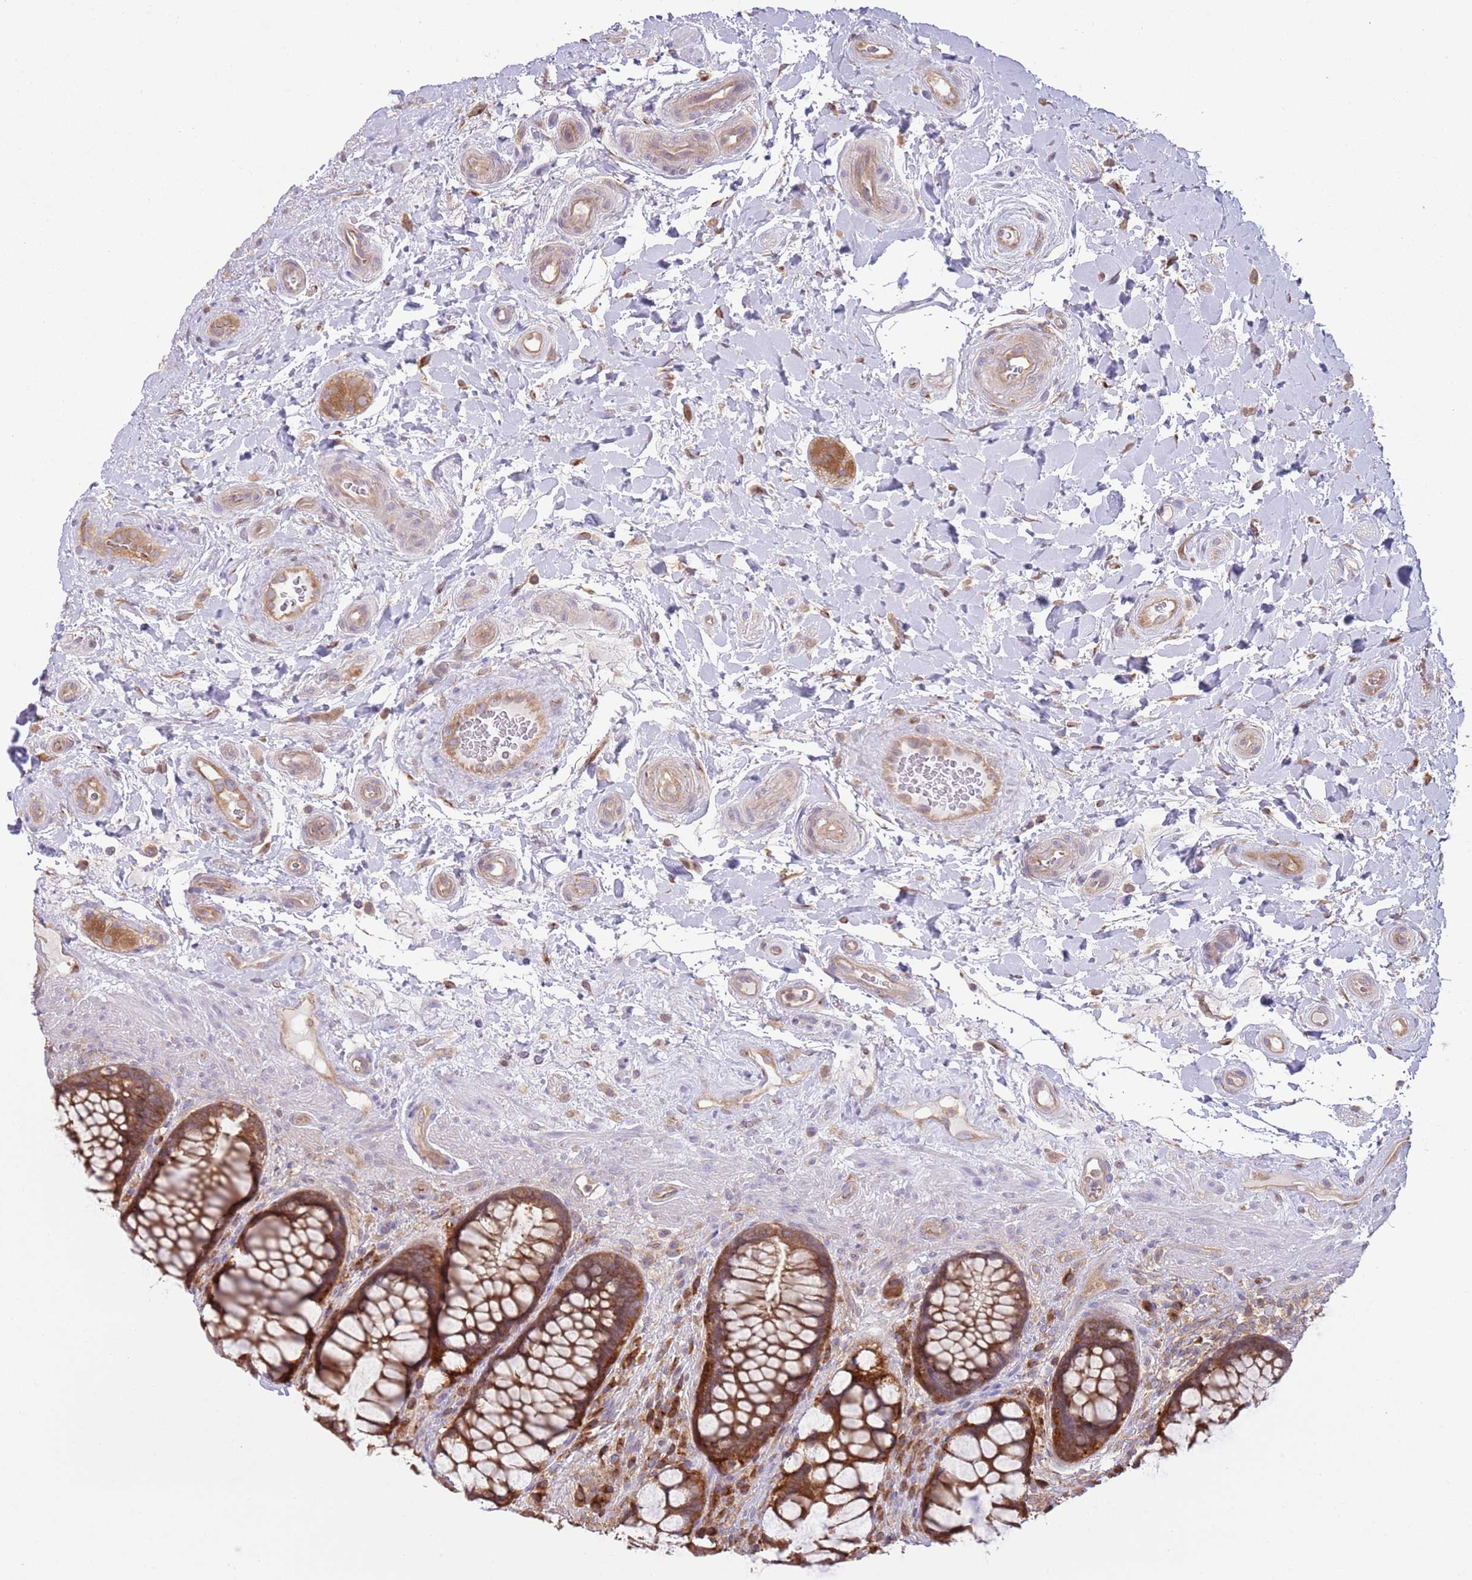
{"staining": {"intensity": "moderate", "quantity": ">75%", "location": "cytoplasmic/membranous"}, "tissue": "rectum", "cell_type": "Glandular cells", "image_type": "normal", "snomed": [{"axis": "morphology", "description": "Normal tissue, NOS"}, {"axis": "topography", "description": "Rectum"}], "caption": "Immunohistochemical staining of normal human rectum exhibits medium levels of moderate cytoplasmic/membranous expression in approximately >75% of glandular cells. Immunohistochemistry stains the protein of interest in brown and the nuclei are stained blue.", "gene": "COPE", "patient": {"sex": "female", "age": 58}}